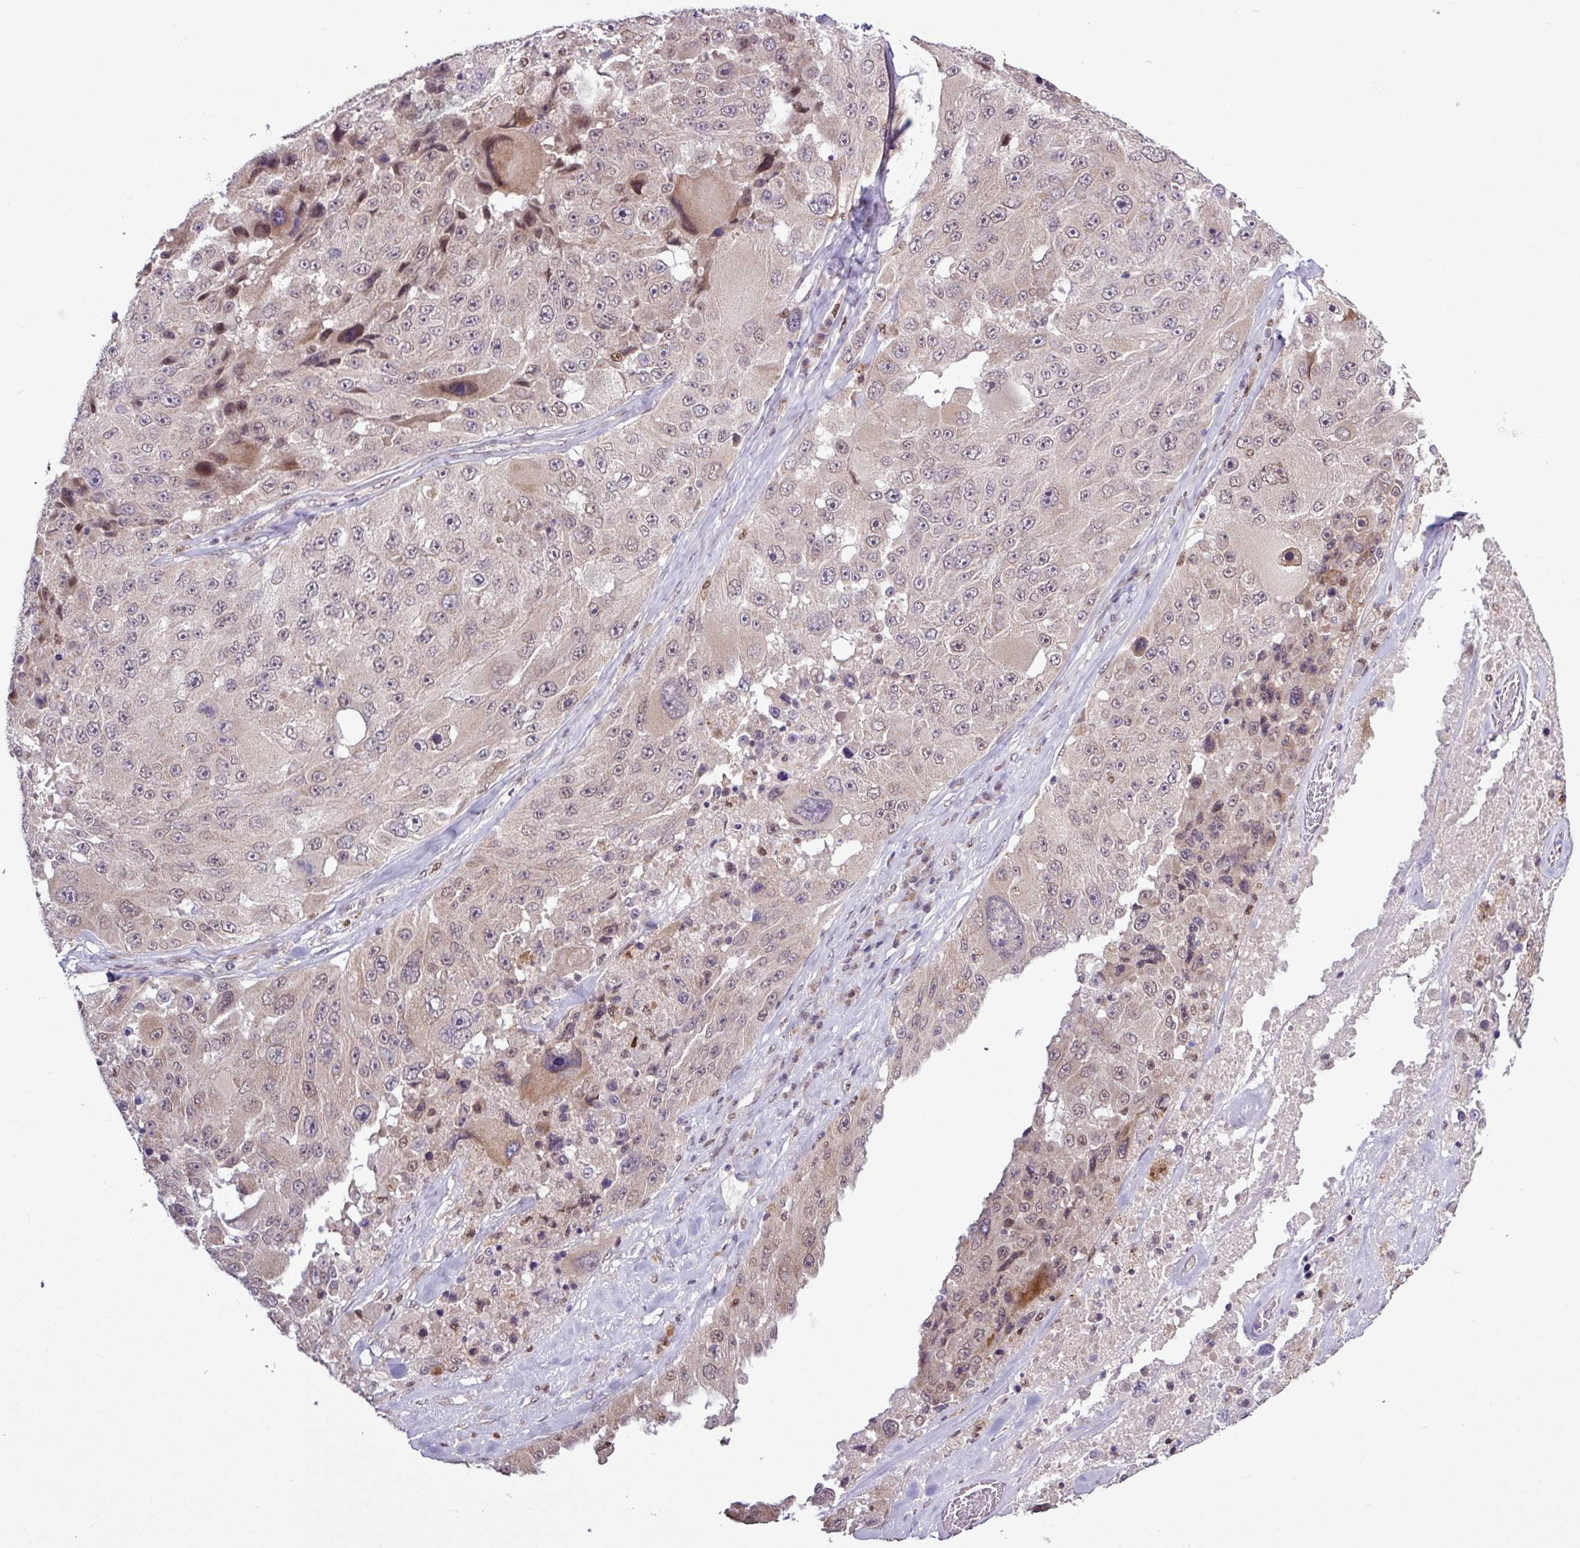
{"staining": {"intensity": "negative", "quantity": "none", "location": "none"}, "tissue": "melanoma", "cell_type": "Tumor cells", "image_type": "cancer", "snomed": [{"axis": "morphology", "description": "Malignant melanoma, Metastatic site"}, {"axis": "topography", "description": "Lymph node"}], "caption": "Immunohistochemical staining of melanoma demonstrates no significant expression in tumor cells.", "gene": "SKIC2", "patient": {"sex": "male", "age": 62}}